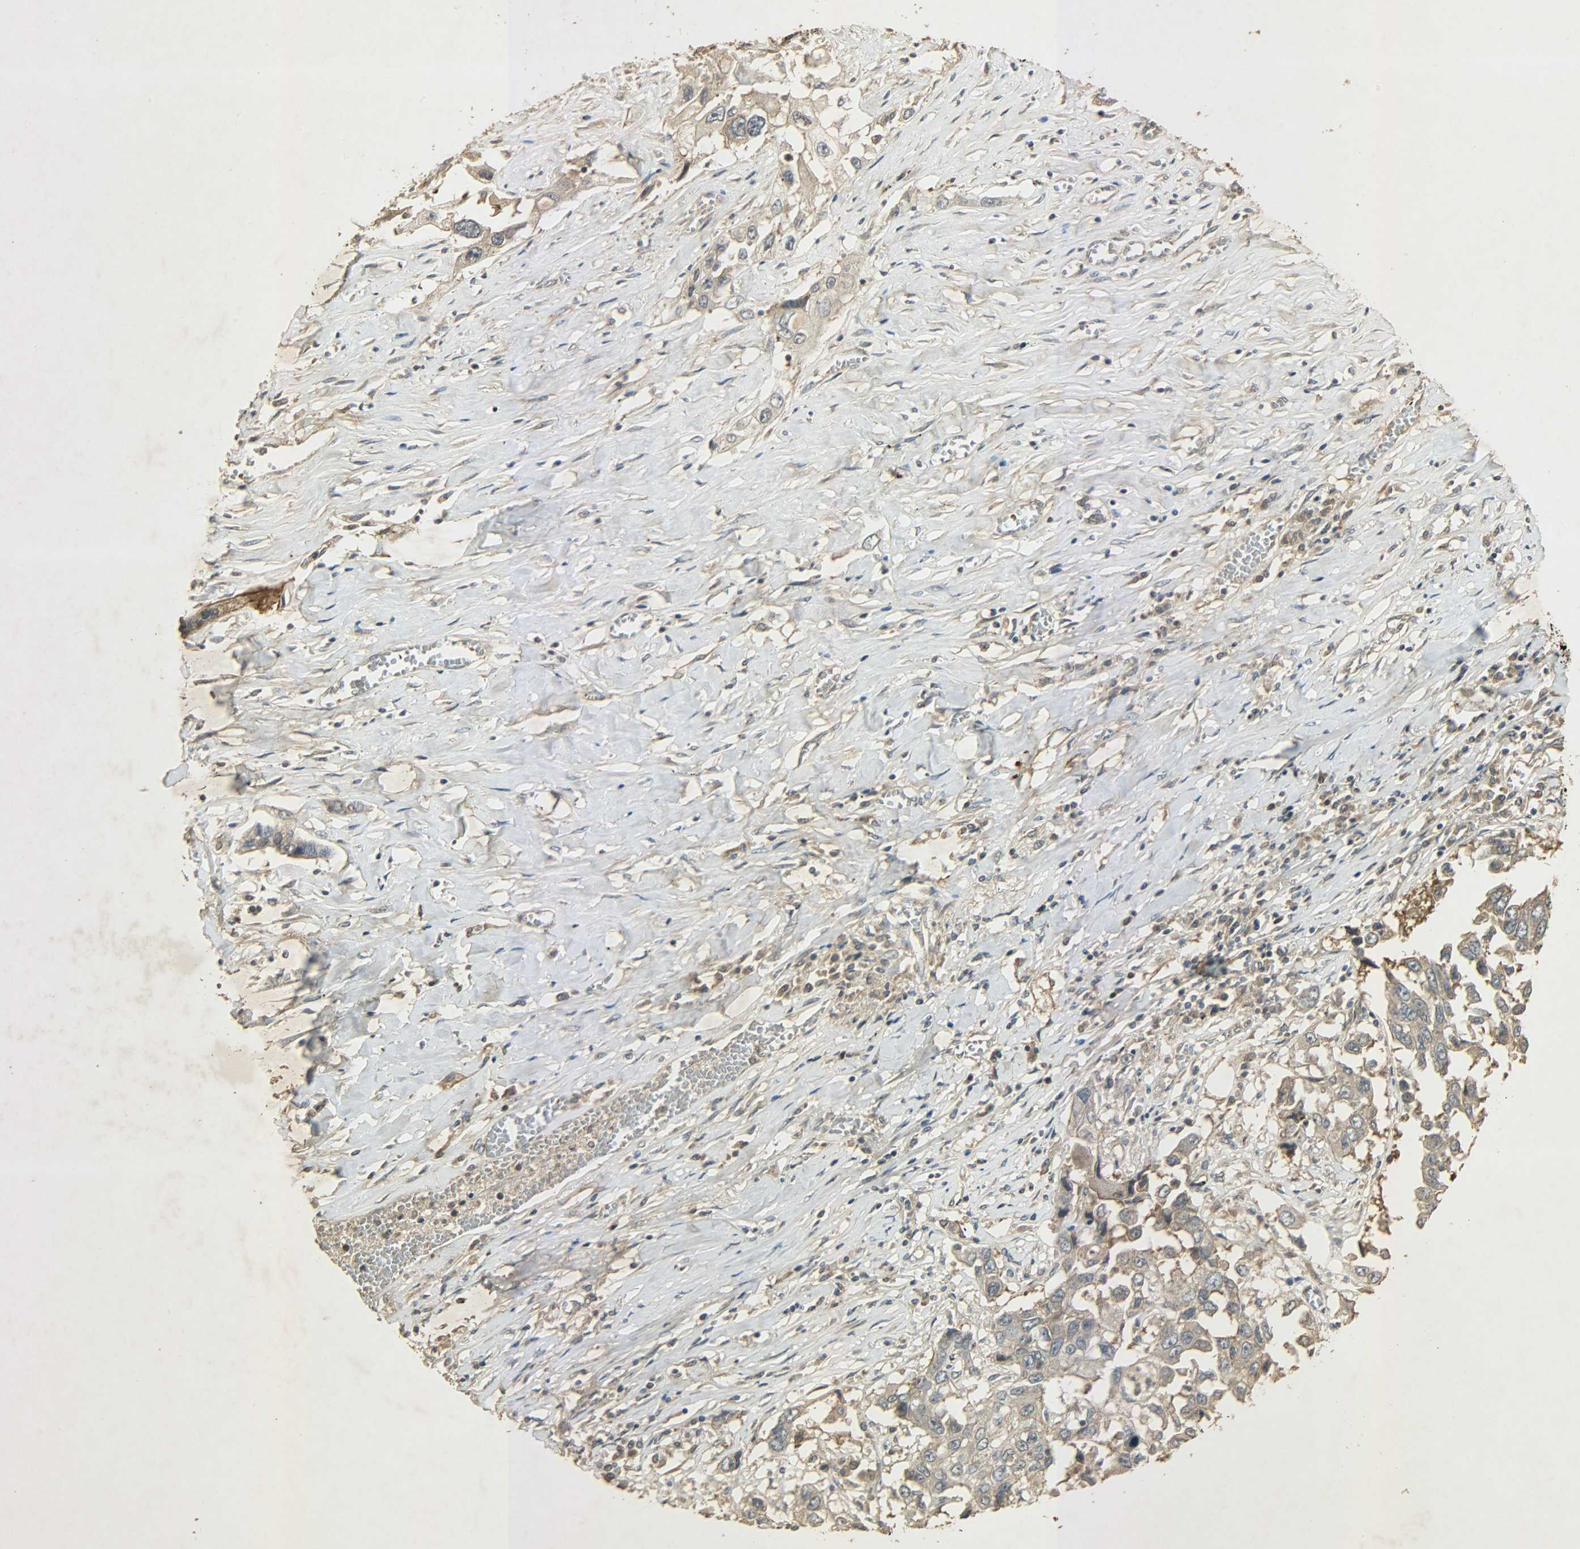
{"staining": {"intensity": "weak", "quantity": ">75%", "location": "cytoplasmic/membranous"}, "tissue": "lung cancer", "cell_type": "Tumor cells", "image_type": "cancer", "snomed": [{"axis": "morphology", "description": "Squamous cell carcinoma, NOS"}, {"axis": "topography", "description": "Lung"}], "caption": "Approximately >75% of tumor cells in human squamous cell carcinoma (lung) show weak cytoplasmic/membranous protein staining as visualized by brown immunohistochemical staining.", "gene": "ATP2B1", "patient": {"sex": "male", "age": 71}}